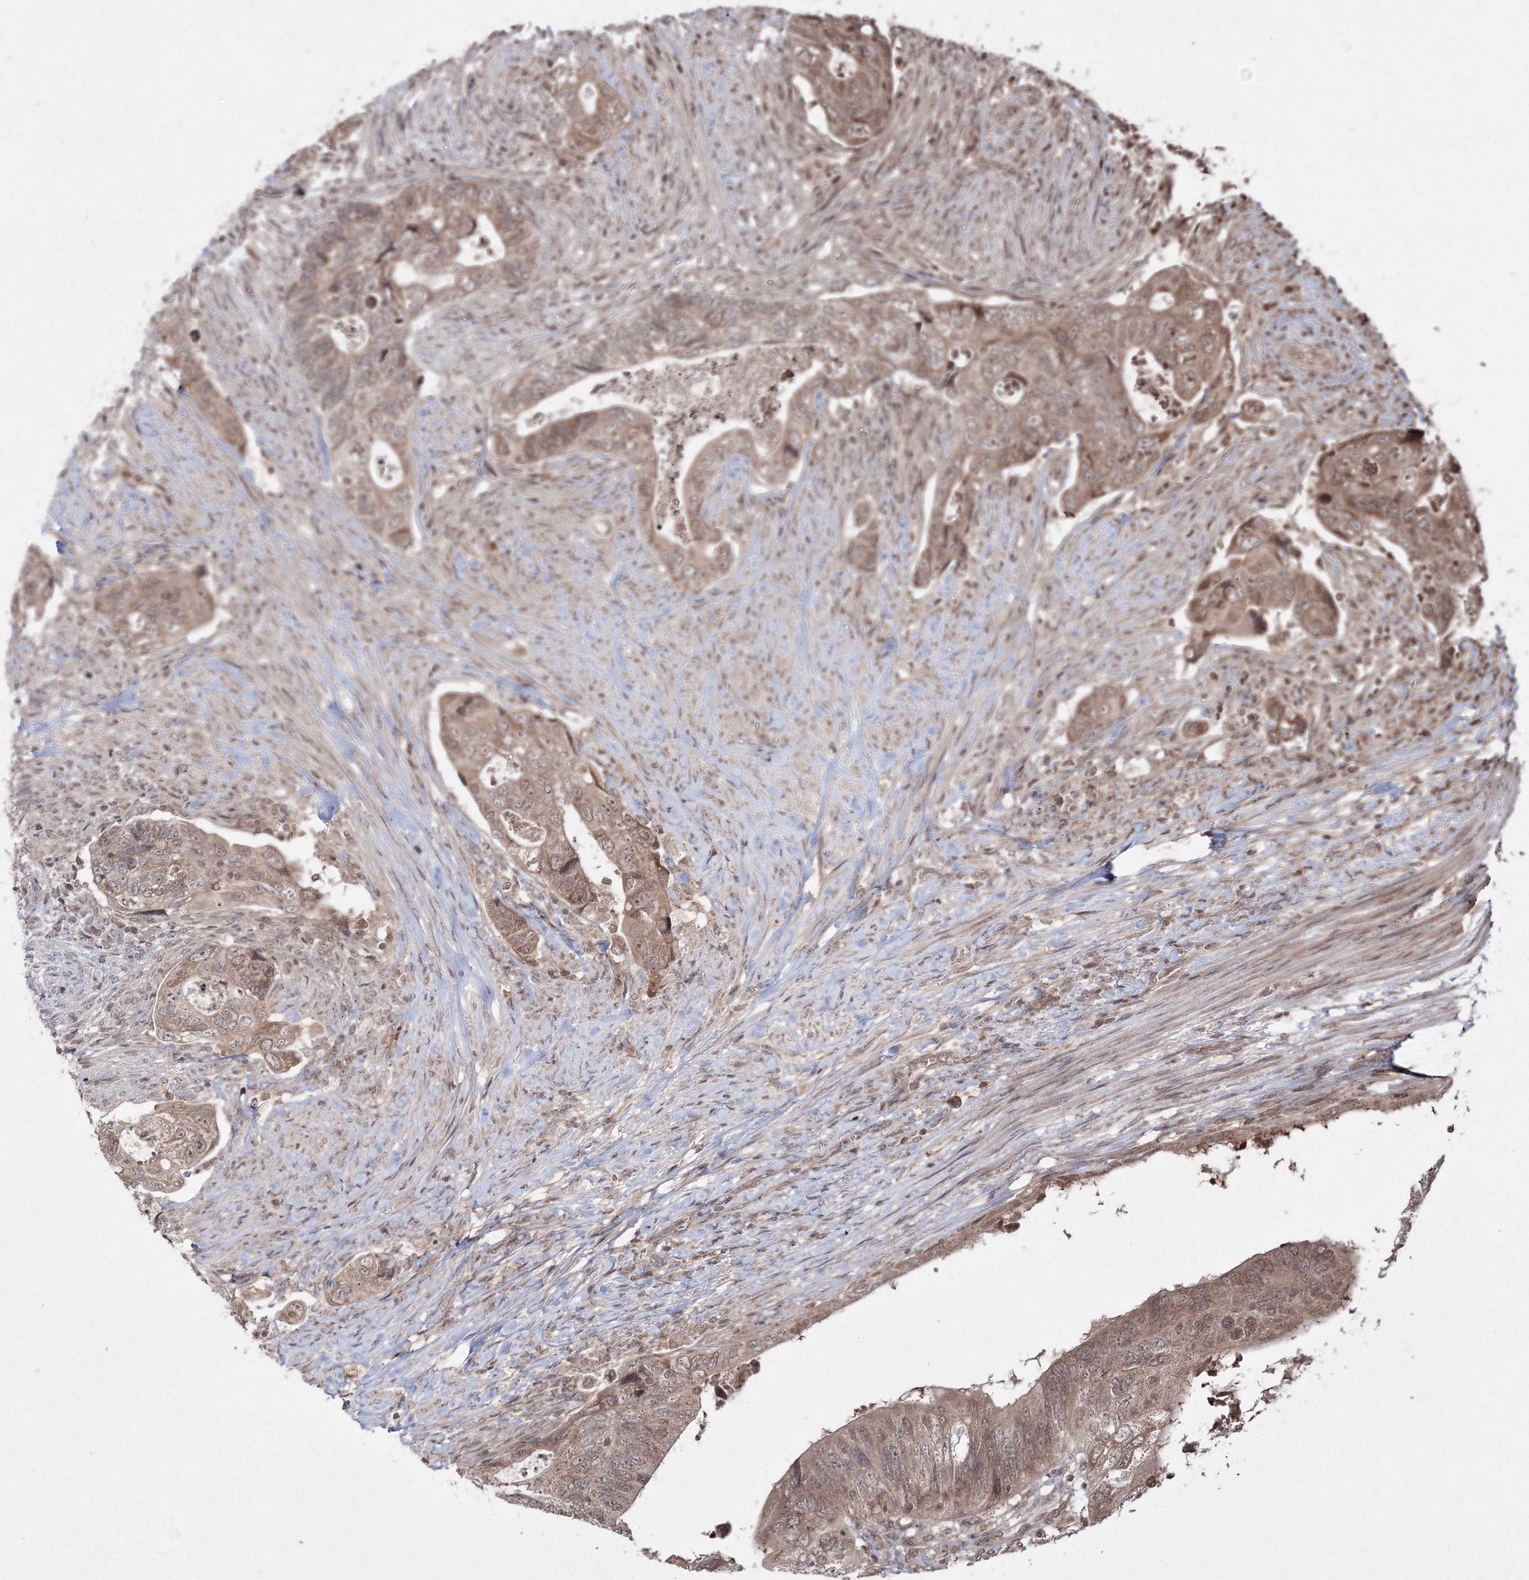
{"staining": {"intensity": "moderate", "quantity": ">75%", "location": "cytoplasmic/membranous,nuclear"}, "tissue": "colorectal cancer", "cell_type": "Tumor cells", "image_type": "cancer", "snomed": [{"axis": "morphology", "description": "Adenocarcinoma, NOS"}, {"axis": "topography", "description": "Rectum"}], "caption": "Colorectal cancer stained with a protein marker reveals moderate staining in tumor cells.", "gene": "PEX13", "patient": {"sex": "male", "age": 63}}